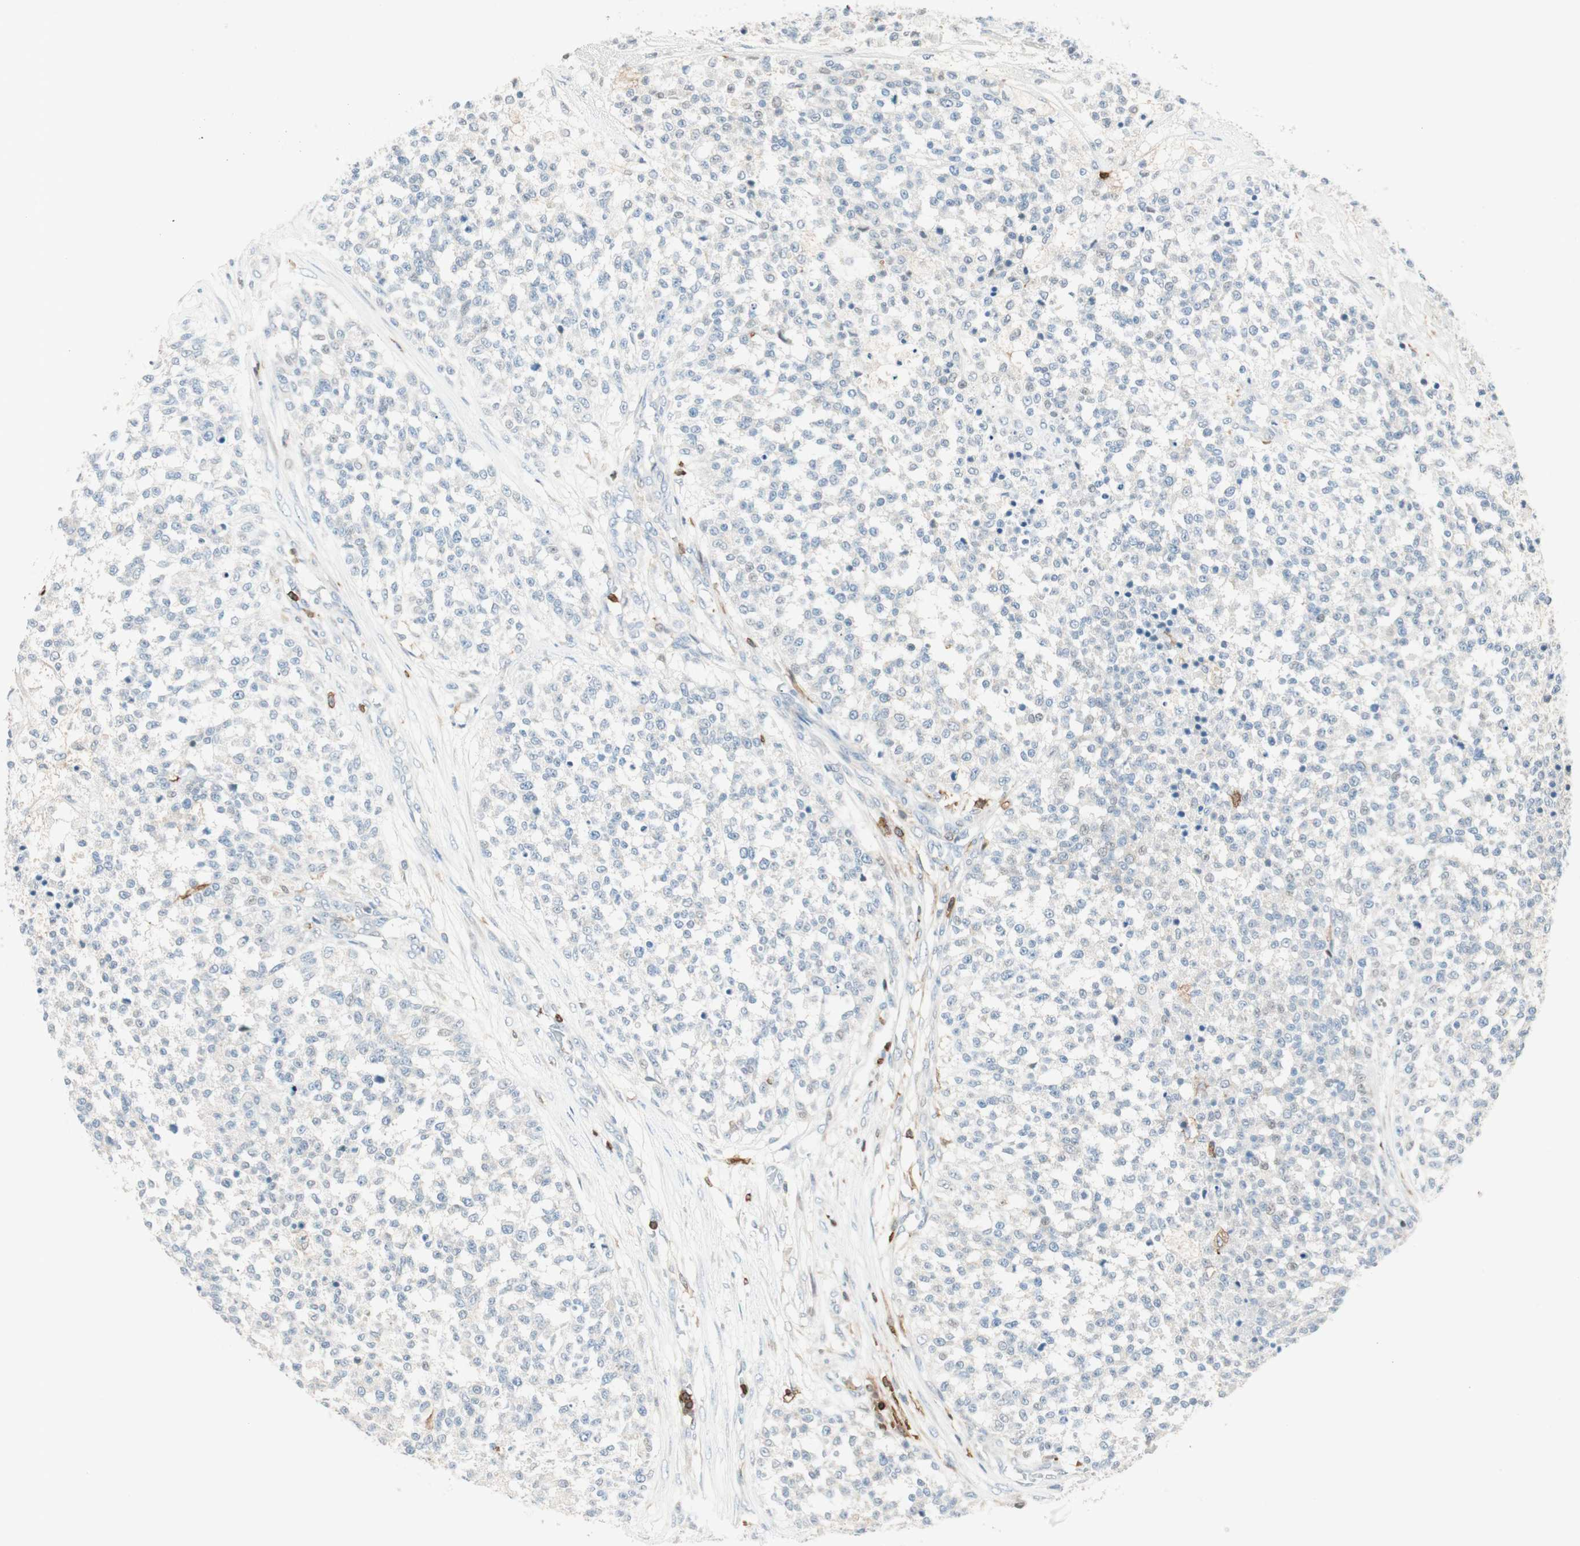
{"staining": {"intensity": "negative", "quantity": "none", "location": "none"}, "tissue": "testis cancer", "cell_type": "Tumor cells", "image_type": "cancer", "snomed": [{"axis": "morphology", "description": "Seminoma, NOS"}, {"axis": "topography", "description": "Testis"}], "caption": "Immunohistochemistry (IHC) photomicrograph of neoplastic tissue: human testis cancer stained with DAB (3,3'-diaminobenzidine) displays no significant protein staining in tumor cells.", "gene": "HPGD", "patient": {"sex": "male", "age": 59}}